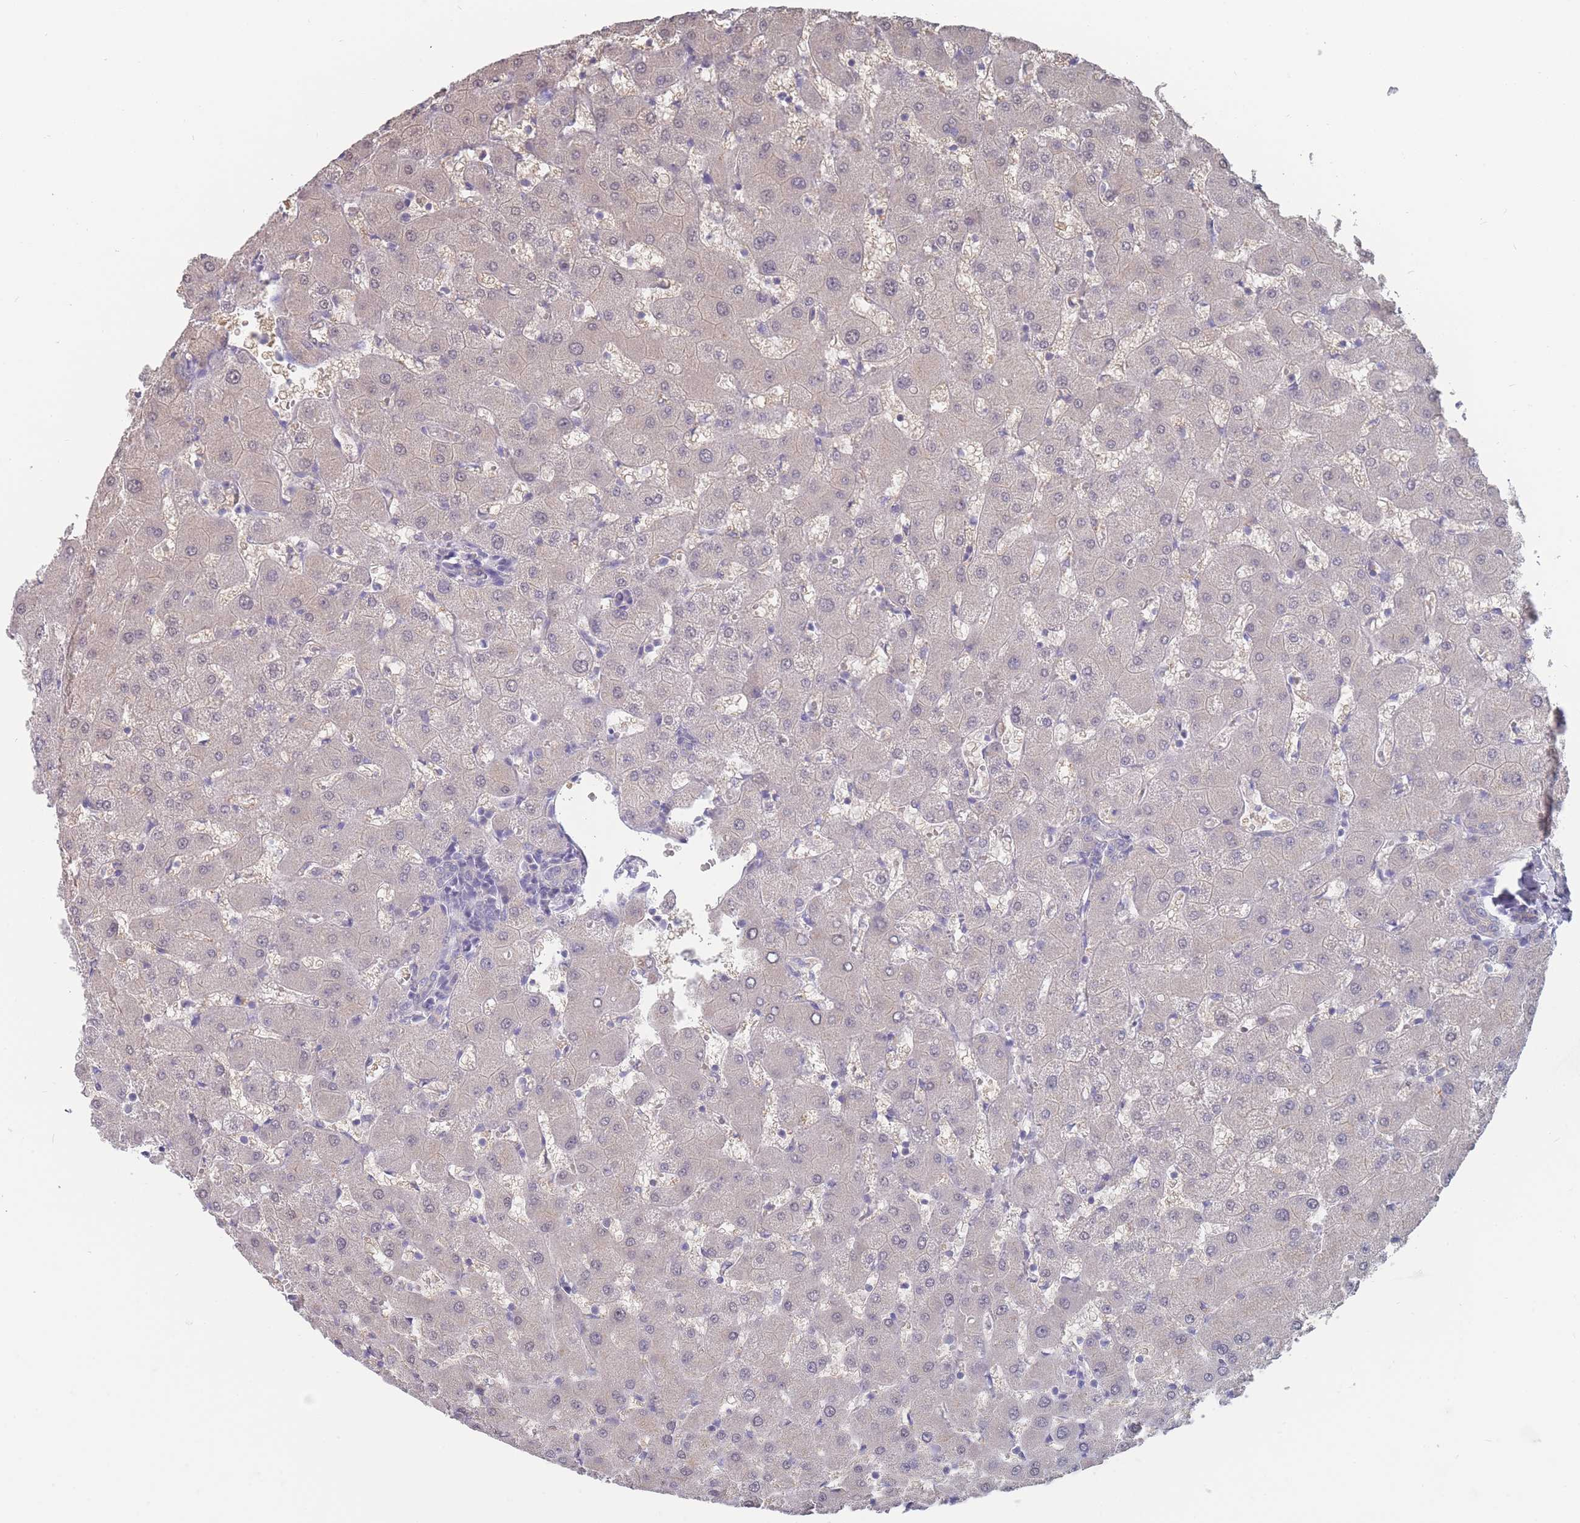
{"staining": {"intensity": "negative", "quantity": "none", "location": "none"}, "tissue": "liver", "cell_type": "Cholangiocytes", "image_type": "normal", "snomed": [{"axis": "morphology", "description": "Normal tissue, NOS"}, {"axis": "topography", "description": "Liver"}], "caption": "Normal liver was stained to show a protein in brown. There is no significant staining in cholangiocytes.", "gene": "CYP51A1", "patient": {"sex": "female", "age": 63}}